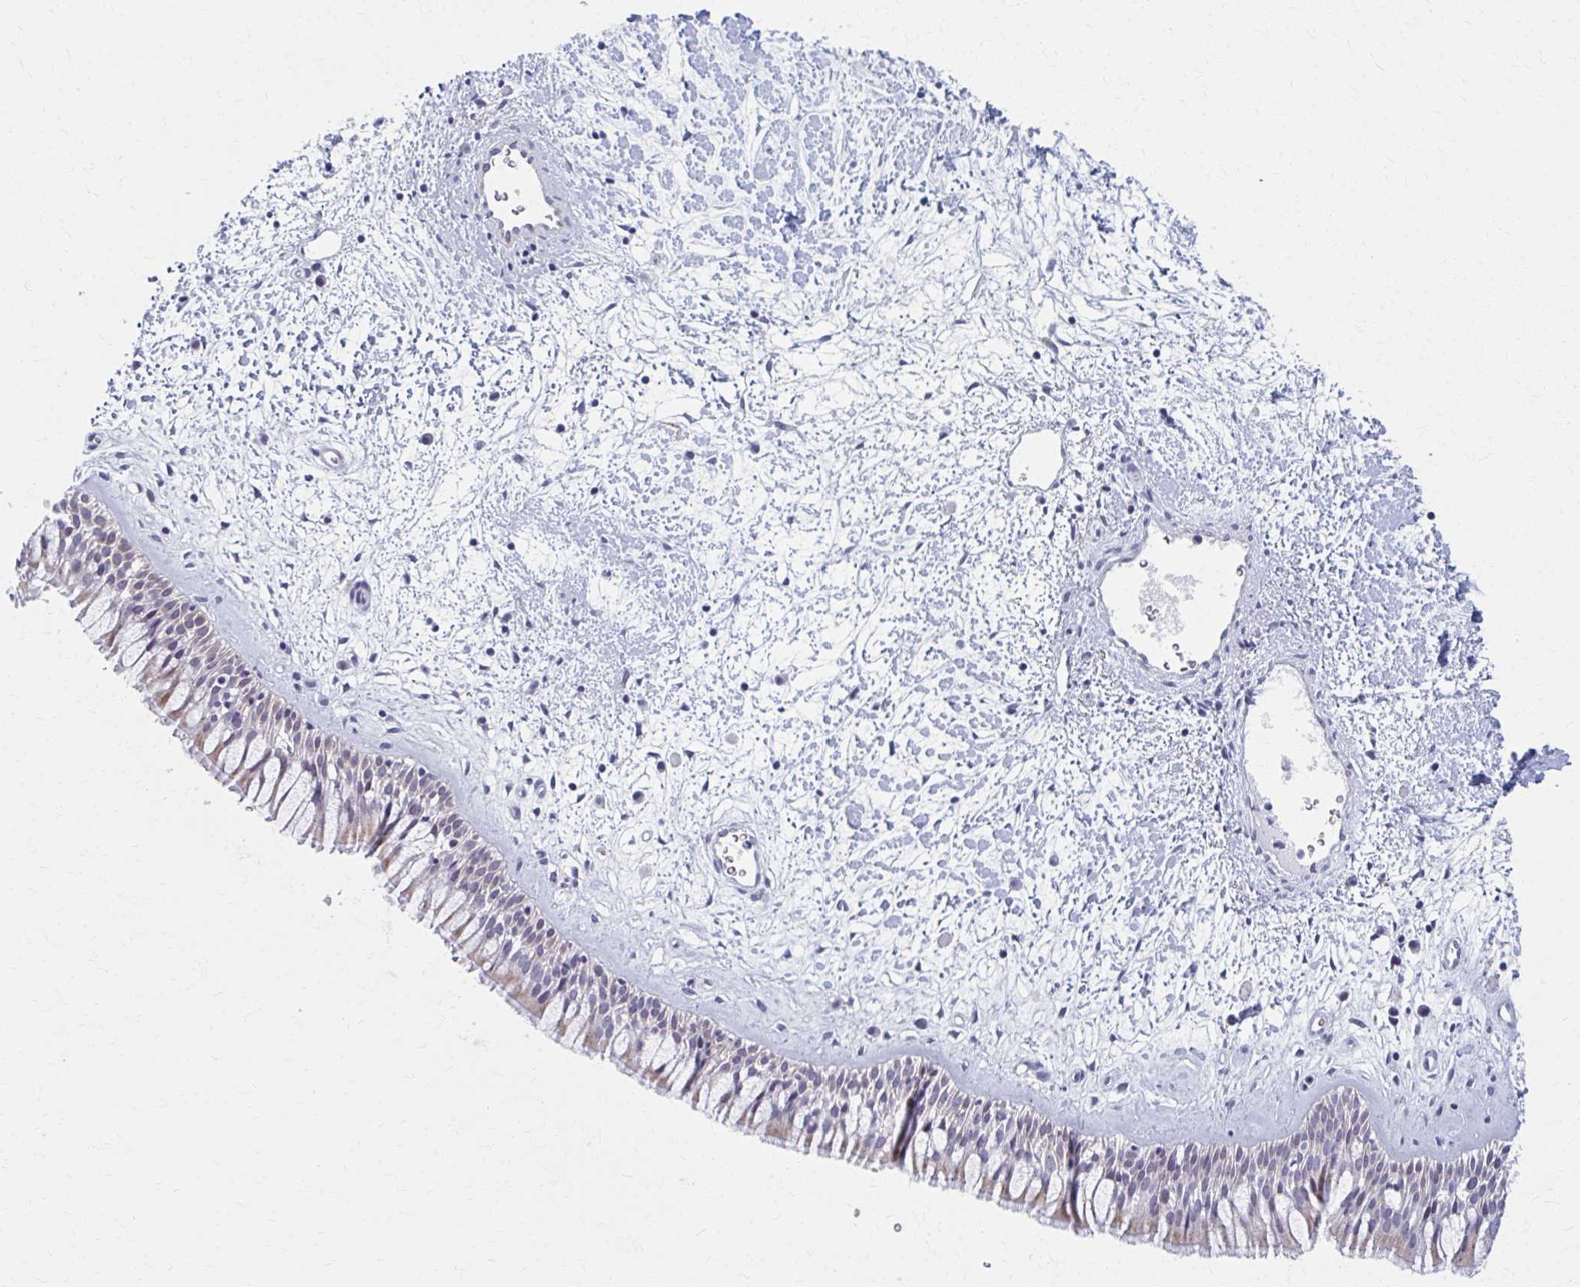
{"staining": {"intensity": "weak", "quantity": "<25%", "location": "cytoplasmic/membranous"}, "tissue": "nasopharynx", "cell_type": "Respiratory epithelial cells", "image_type": "normal", "snomed": [{"axis": "morphology", "description": "Normal tissue, NOS"}, {"axis": "topography", "description": "Nasopharynx"}], "caption": "The image reveals no staining of respiratory epithelial cells in unremarkable nasopharynx. (DAB immunohistochemistry (IHC) visualized using brightfield microscopy, high magnification).", "gene": "ABHD16B", "patient": {"sex": "male", "age": 65}}